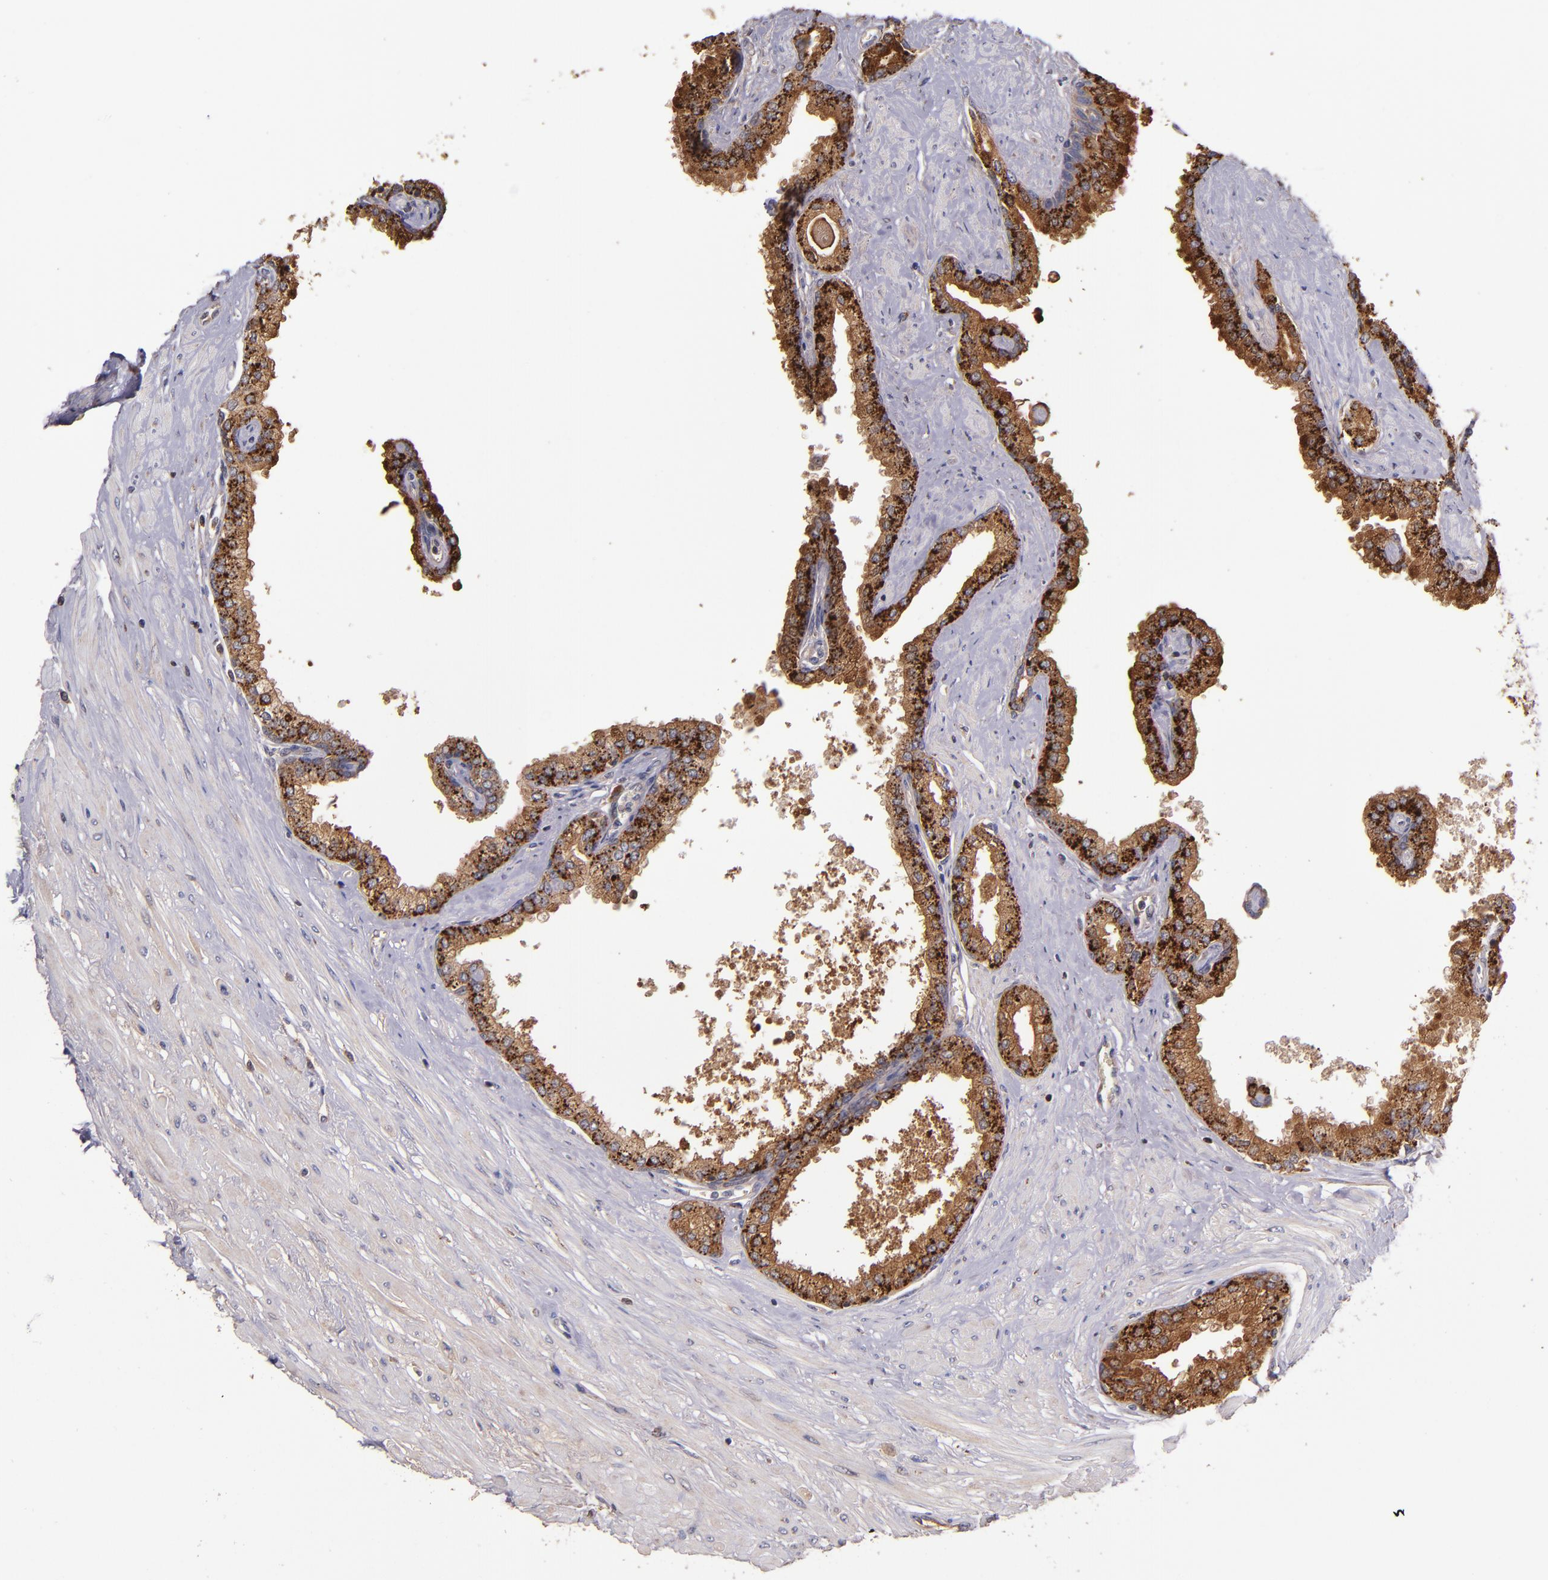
{"staining": {"intensity": "strong", "quantity": ">75%", "location": "cytoplasmic/membranous"}, "tissue": "prostate", "cell_type": "Glandular cells", "image_type": "normal", "snomed": [{"axis": "morphology", "description": "Normal tissue, NOS"}, {"axis": "topography", "description": "Prostate"}], "caption": "Immunohistochemistry (IHC) micrograph of unremarkable human prostate stained for a protein (brown), which shows high levels of strong cytoplasmic/membranous positivity in about >75% of glandular cells.", "gene": "EIF4ENIF1", "patient": {"sex": "male", "age": 60}}